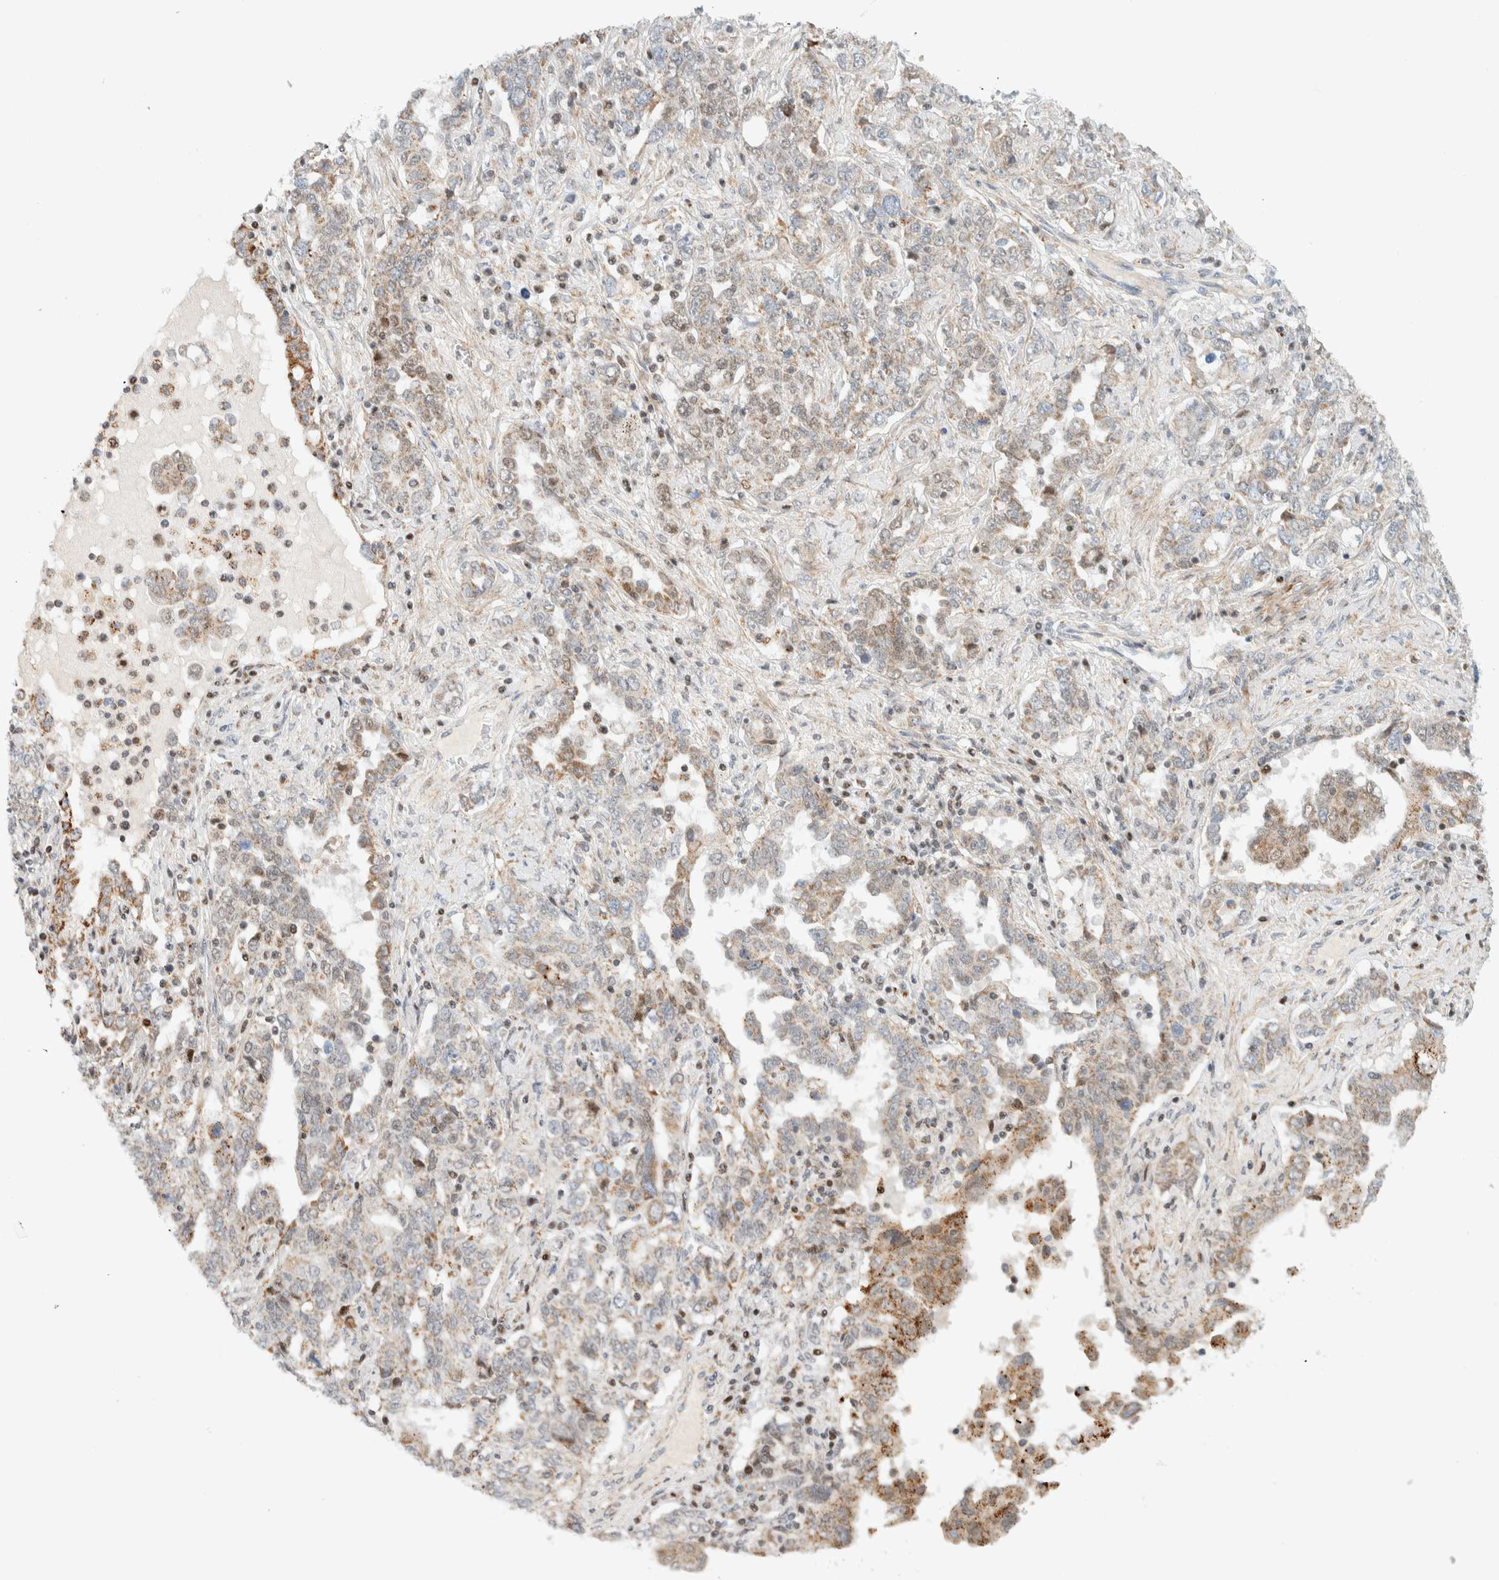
{"staining": {"intensity": "moderate", "quantity": "<25%", "location": "cytoplasmic/membranous"}, "tissue": "ovarian cancer", "cell_type": "Tumor cells", "image_type": "cancer", "snomed": [{"axis": "morphology", "description": "Carcinoma, endometroid"}, {"axis": "topography", "description": "Ovary"}], "caption": "Immunohistochemistry (IHC) image of ovarian cancer (endometroid carcinoma) stained for a protein (brown), which shows low levels of moderate cytoplasmic/membranous staining in approximately <25% of tumor cells.", "gene": "TSPAN32", "patient": {"sex": "female", "age": 62}}